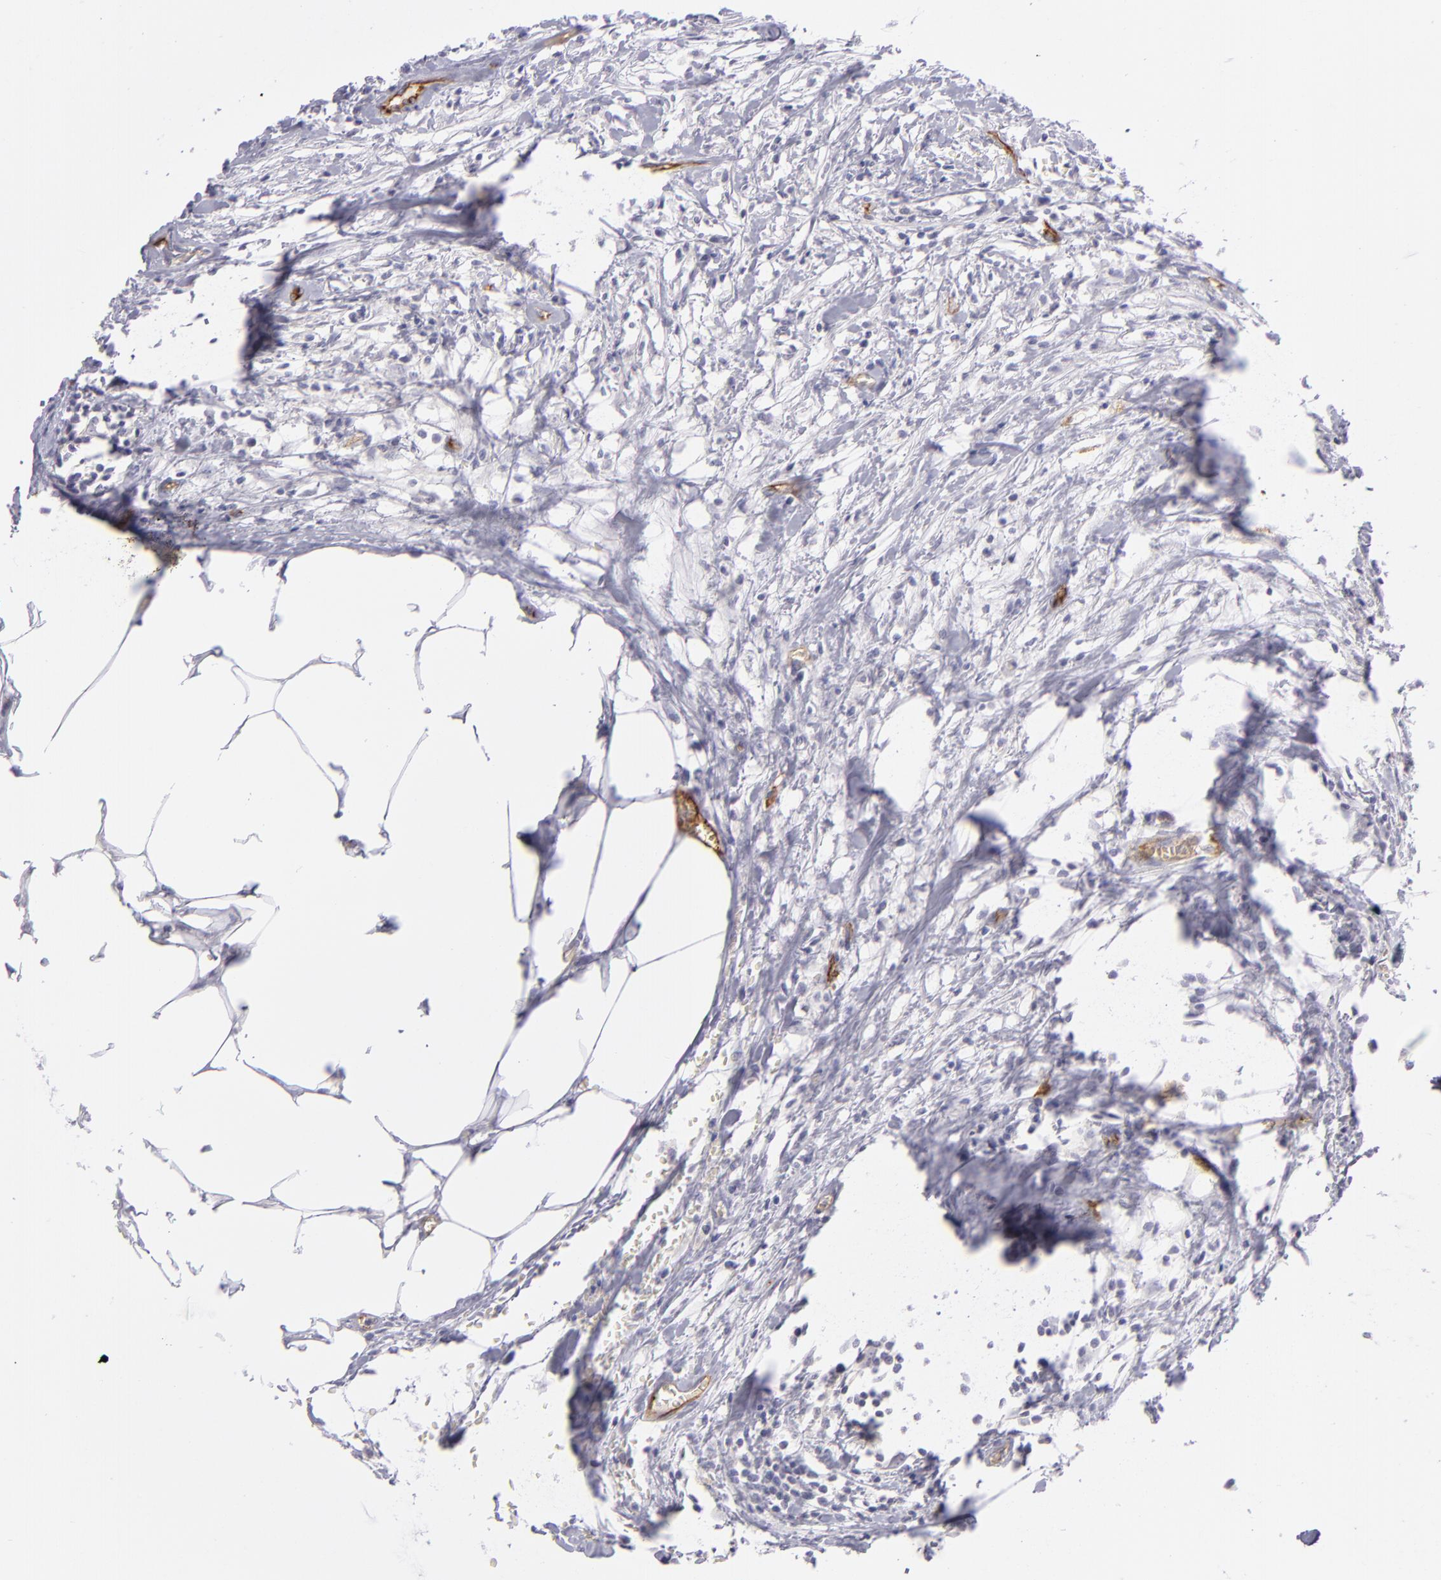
{"staining": {"intensity": "negative", "quantity": "none", "location": "none"}, "tissue": "colorectal cancer", "cell_type": "Tumor cells", "image_type": "cancer", "snomed": [{"axis": "morphology", "description": "Adenocarcinoma, NOS"}, {"axis": "topography", "description": "Colon"}], "caption": "A photomicrograph of human colorectal cancer (adenocarcinoma) is negative for staining in tumor cells.", "gene": "THBD", "patient": {"sex": "male", "age": 55}}